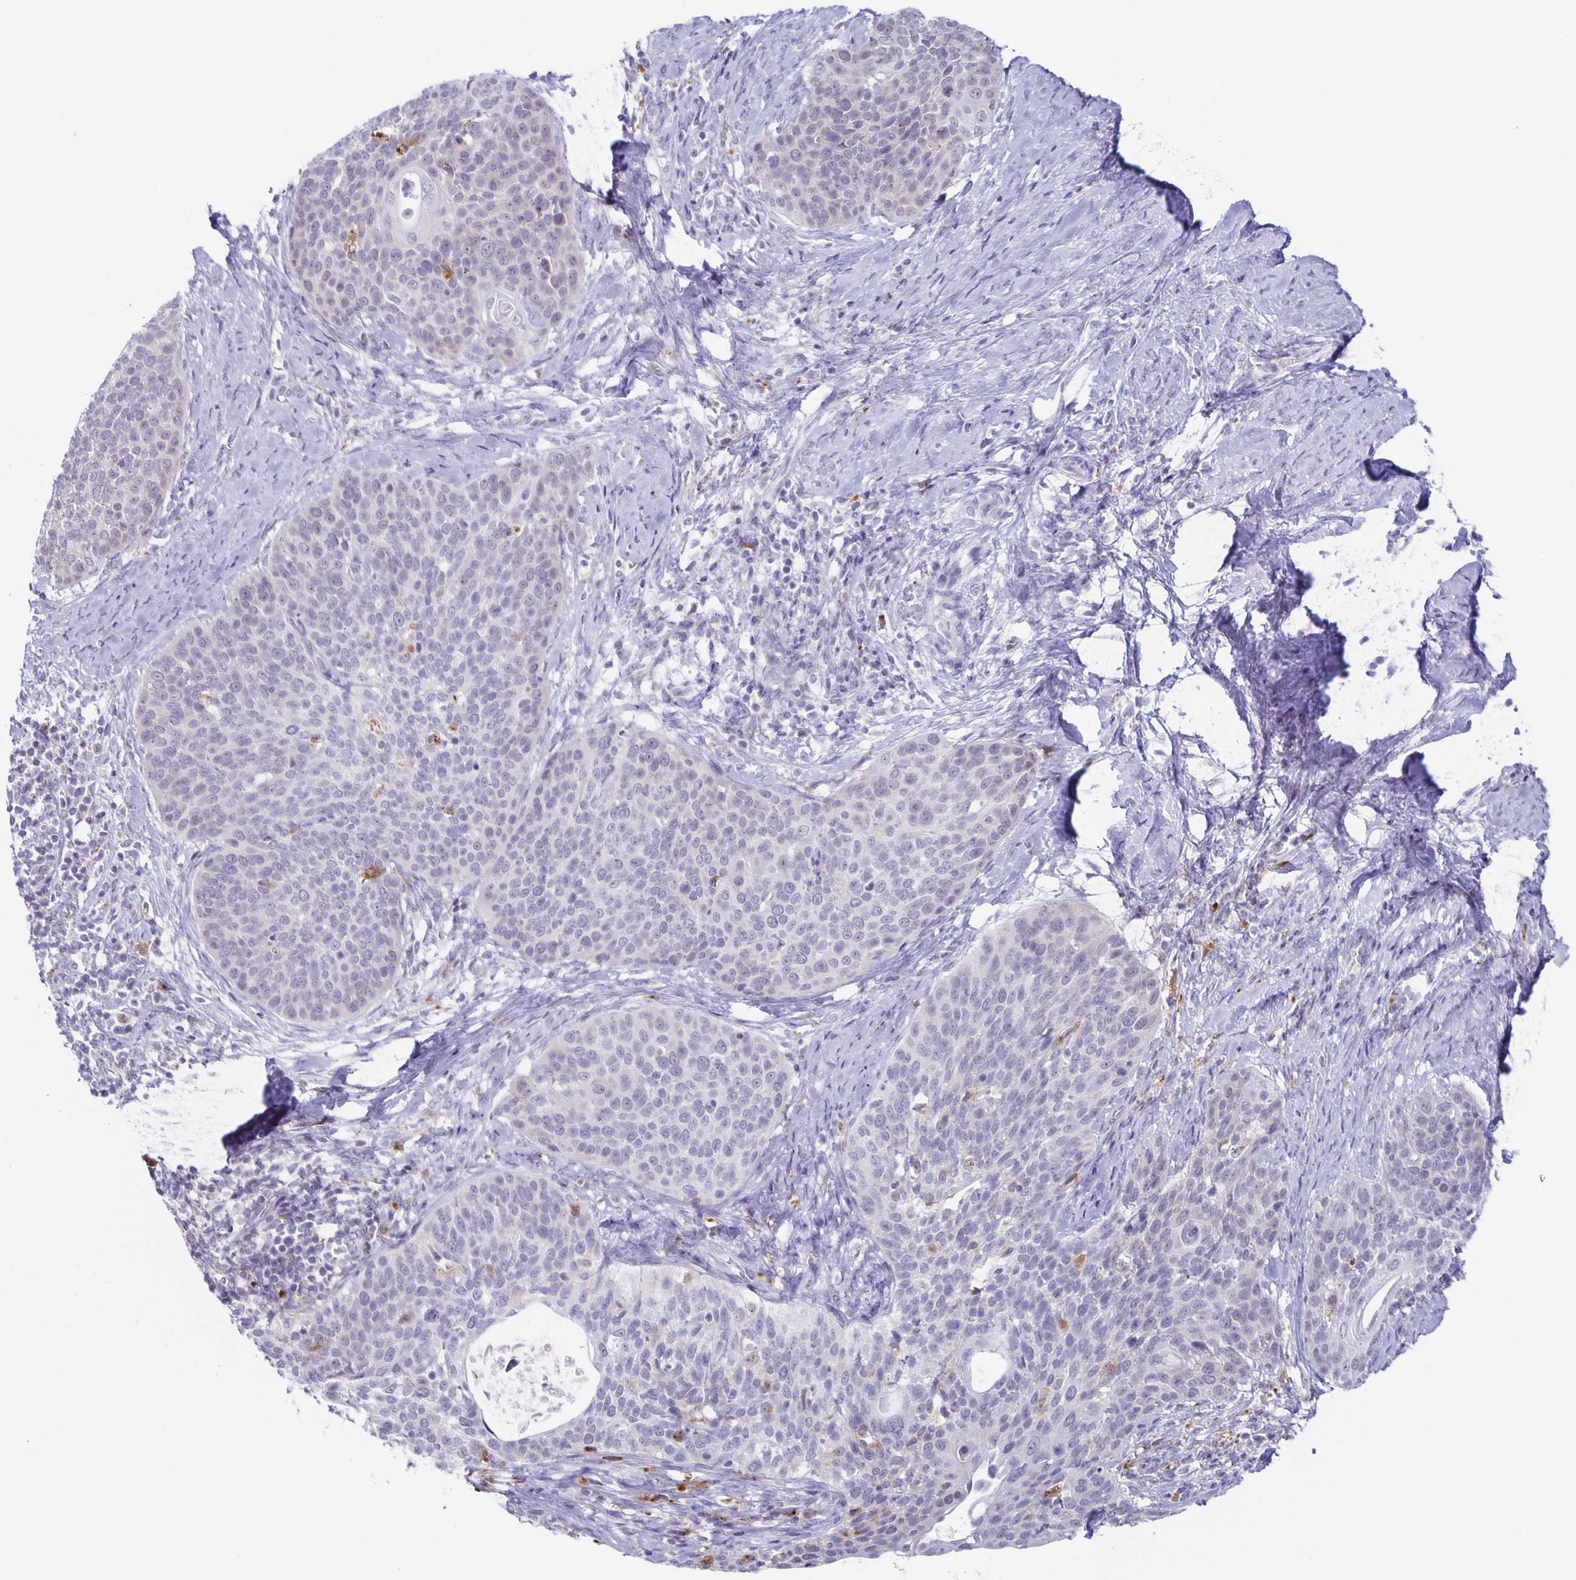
{"staining": {"intensity": "negative", "quantity": "none", "location": "none"}, "tissue": "cervical cancer", "cell_type": "Tumor cells", "image_type": "cancer", "snomed": [{"axis": "morphology", "description": "Squamous cell carcinoma, NOS"}, {"axis": "topography", "description": "Cervix"}], "caption": "Cervical cancer was stained to show a protein in brown. There is no significant staining in tumor cells. (Immunohistochemistry, brightfield microscopy, high magnification).", "gene": "LIPA", "patient": {"sex": "female", "age": 69}}